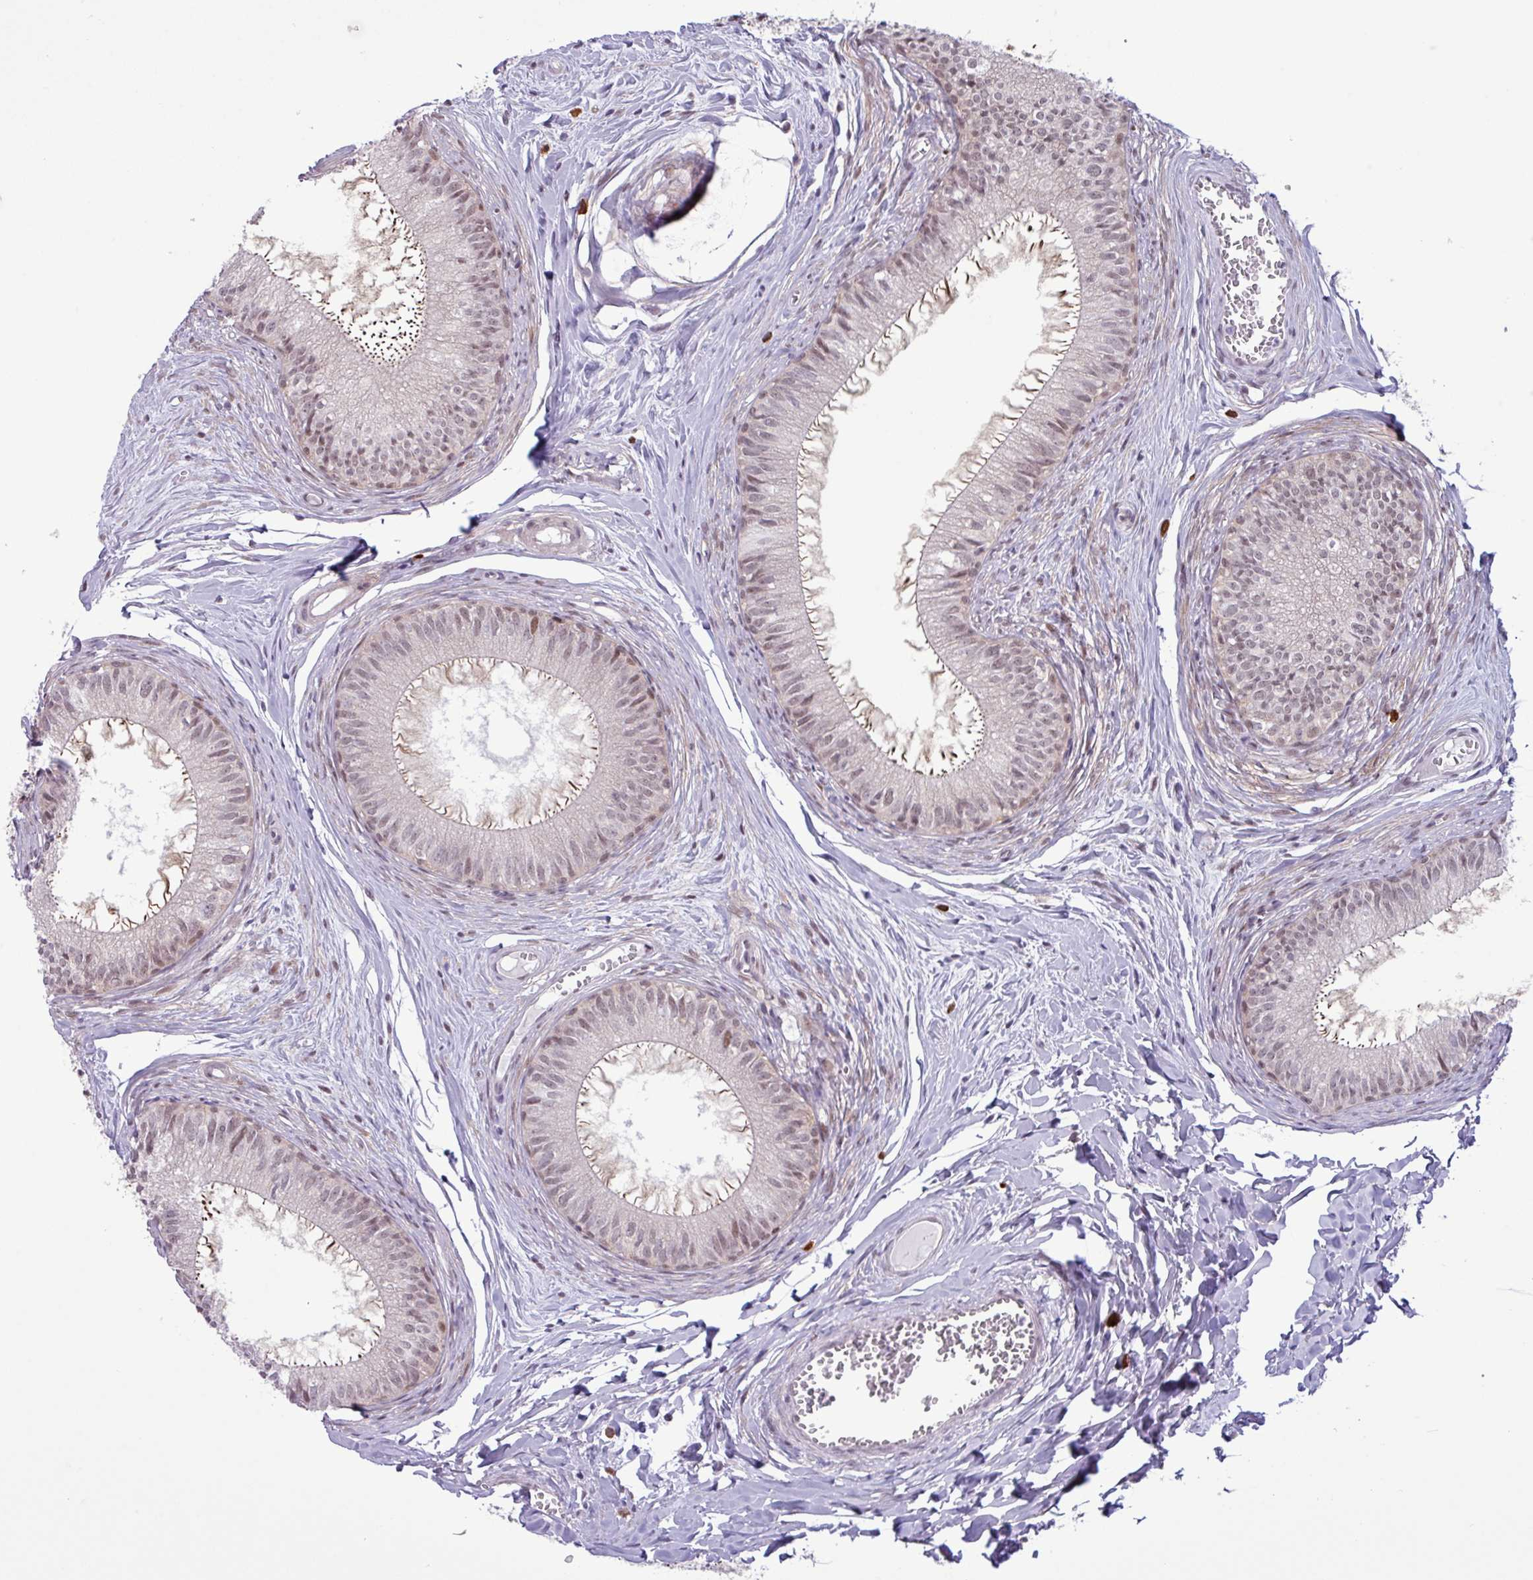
{"staining": {"intensity": "moderate", "quantity": ">75%", "location": "cytoplasmic/membranous,nuclear"}, "tissue": "epididymis", "cell_type": "Glandular cells", "image_type": "normal", "snomed": [{"axis": "morphology", "description": "Normal tissue, NOS"}, {"axis": "topography", "description": "Epididymis"}], "caption": "Immunohistochemical staining of normal epididymis displays moderate cytoplasmic/membranous,nuclear protein positivity in about >75% of glandular cells. The staining was performed using DAB (3,3'-diaminobenzidine) to visualize the protein expression in brown, while the nuclei were stained in blue with hematoxylin (Magnification: 20x).", "gene": "NOTCH2", "patient": {"sex": "male", "age": 25}}